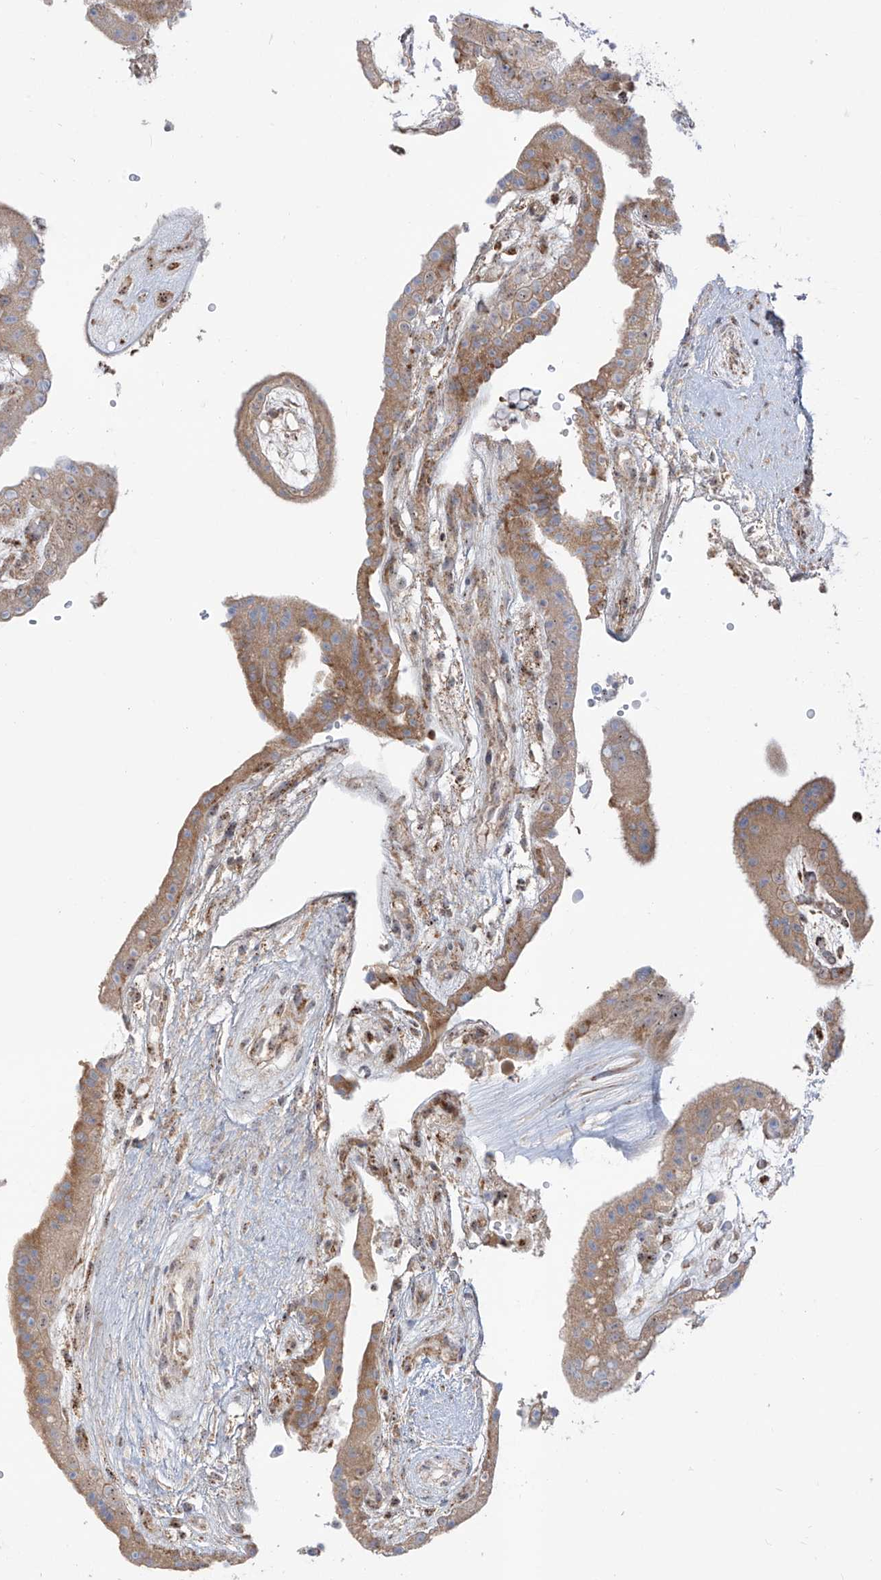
{"staining": {"intensity": "strong", "quantity": ">75%", "location": "cytoplasmic/membranous,nuclear"}, "tissue": "placenta", "cell_type": "Decidual cells", "image_type": "normal", "snomed": [{"axis": "morphology", "description": "Normal tissue, NOS"}, {"axis": "topography", "description": "Placenta"}], "caption": "A micrograph of human placenta stained for a protein exhibits strong cytoplasmic/membranous,nuclear brown staining in decidual cells. (IHC, brightfield microscopy, high magnification).", "gene": "ZBTB8A", "patient": {"sex": "female", "age": 18}}